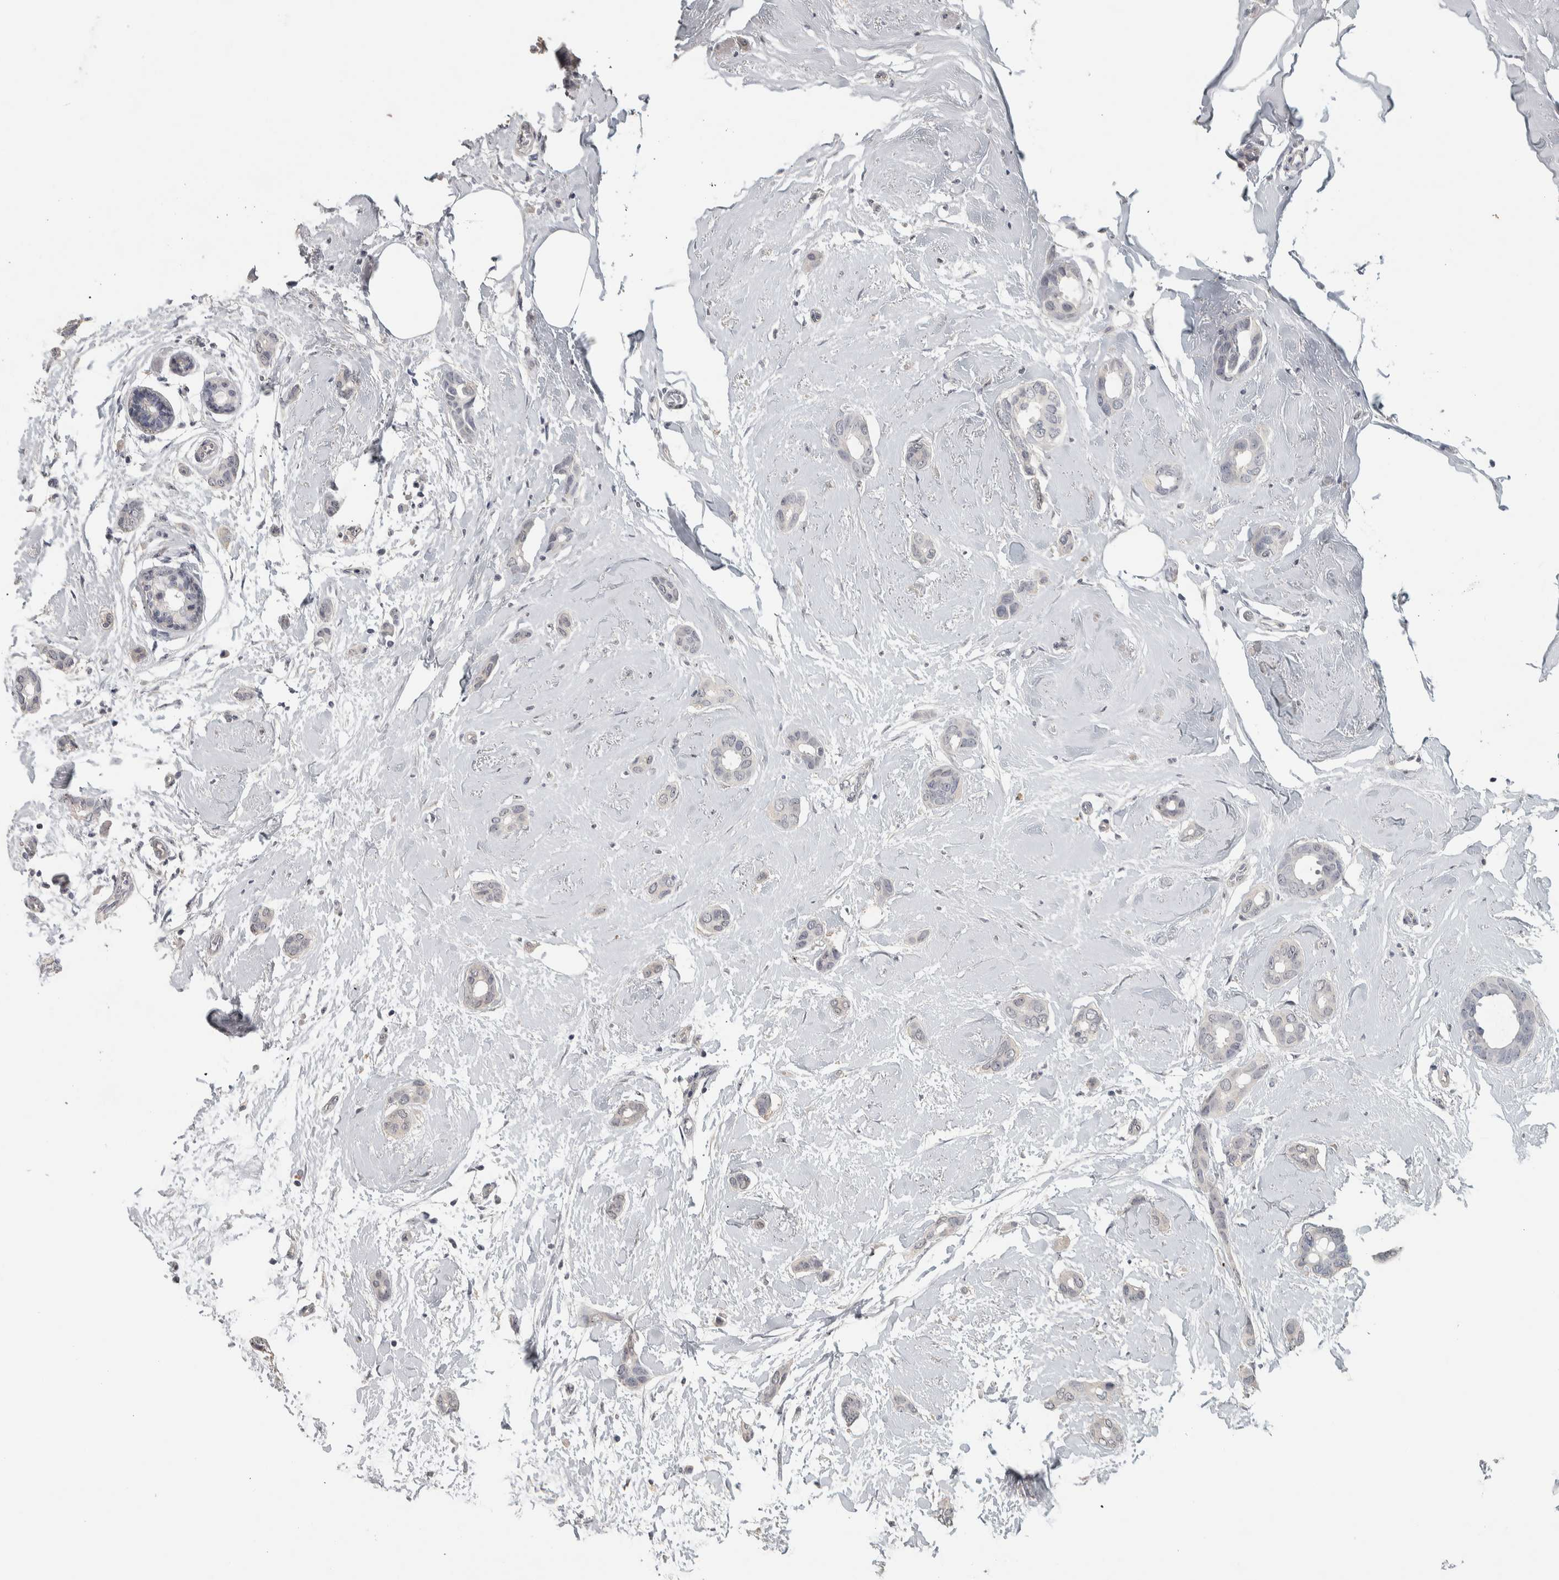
{"staining": {"intensity": "negative", "quantity": "none", "location": "none"}, "tissue": "breast cancer", "cell_type": "Tumor cells", "image_type": "cancer", "snomed": [{"axis": "morphology", "description": "Duct carcinoma"}, {"axis": "topography", "description": "Breast"}], "caption": "Immunohistochemistry (IHC) of human breast cancer (invasive ductal carcinoma) demonstrates no staining in tumor cells. (Immunohistochemistry, brightfield microscopy, high magnification).", "gene": "DCAF10", "patient": {"sex": "female", "age": 55}}